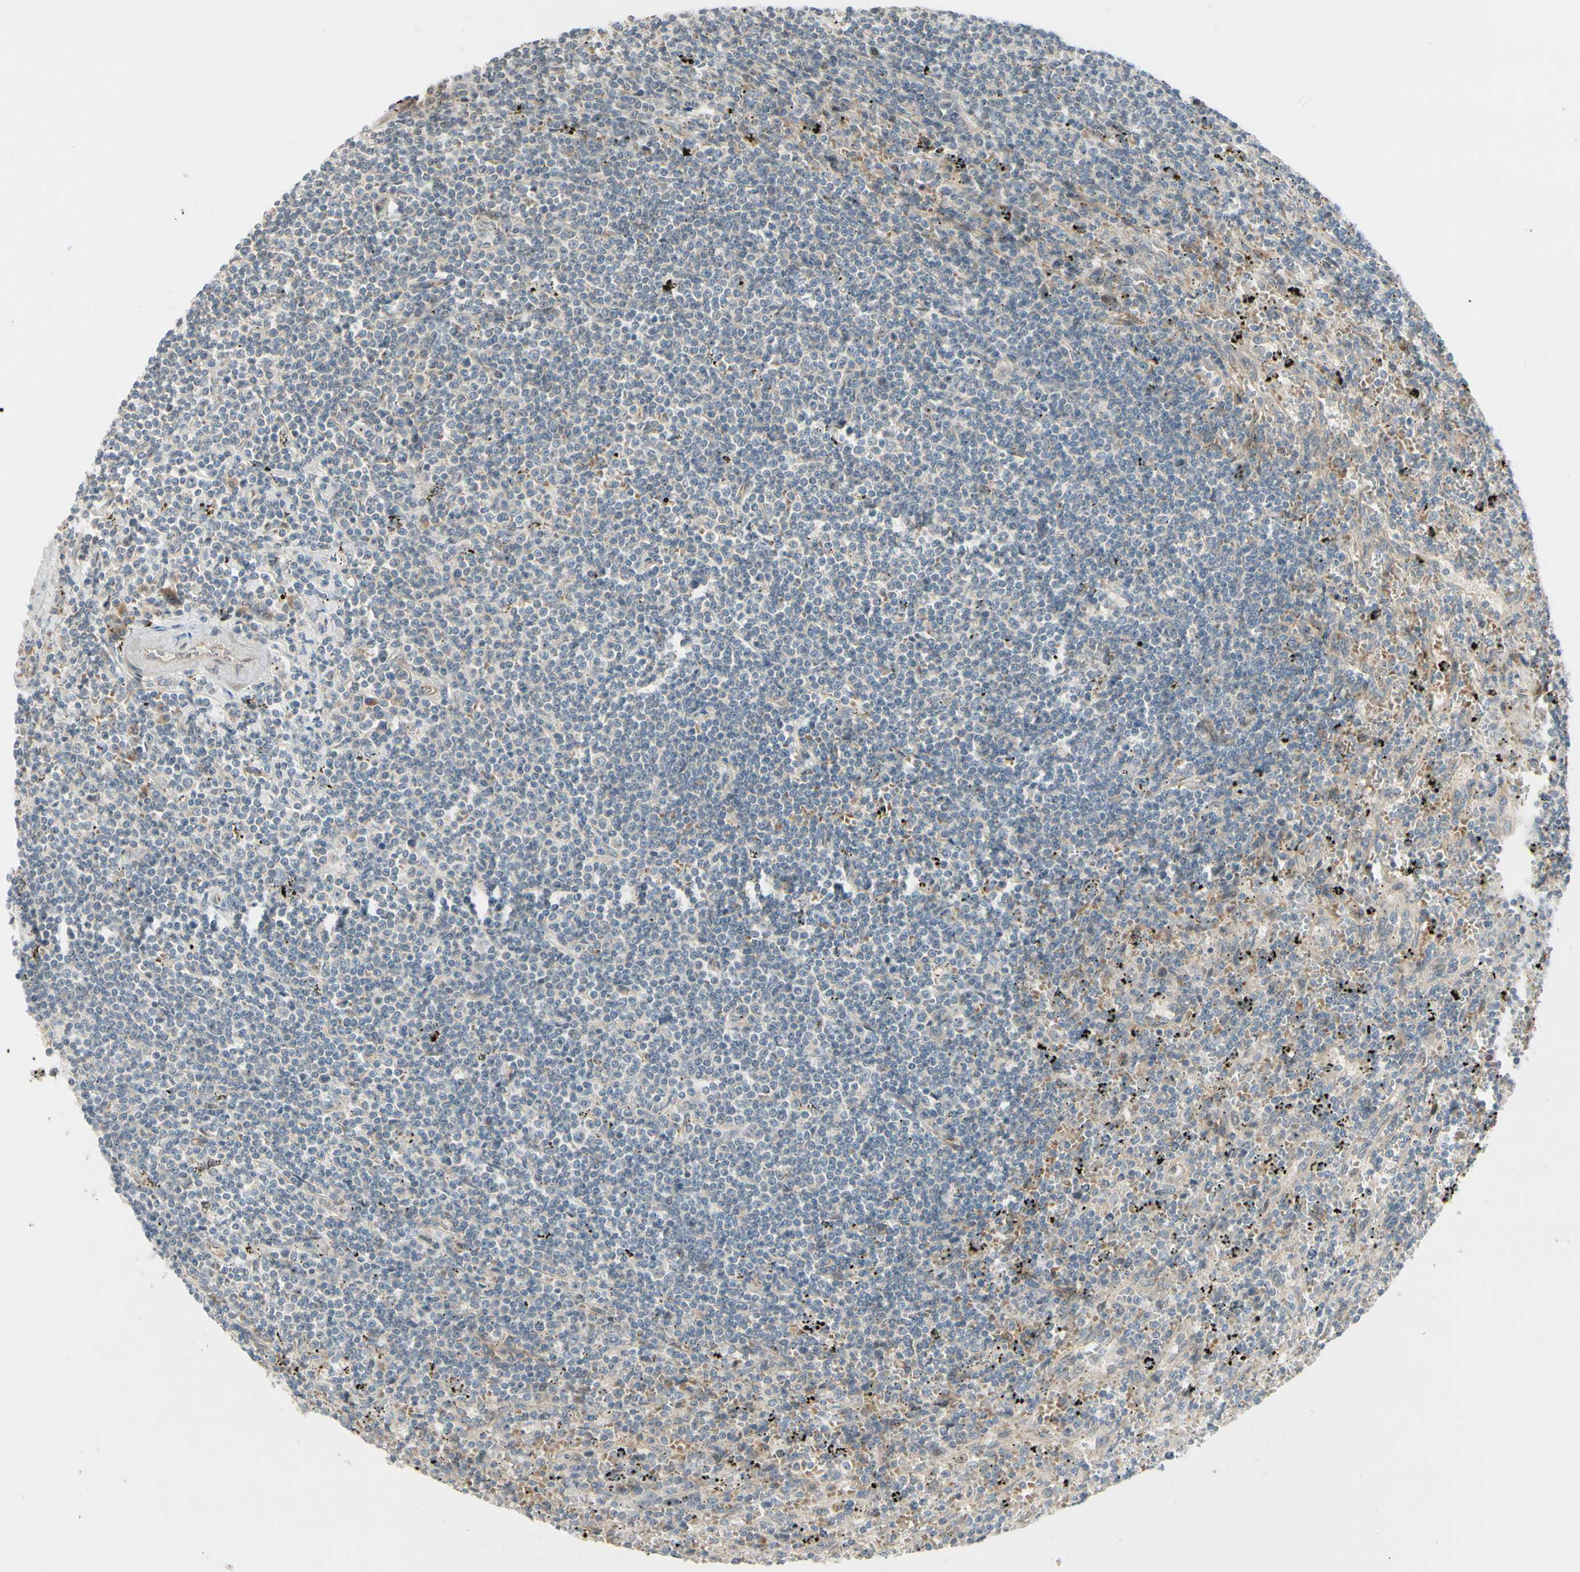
{"staining": {"intensity": "negative", "quantity": "none", "location": "none"}, "tissue": "lymphoma", "cell_type": "Tumor cells", "image_type": "cancer", "snomed": [{"axis": "morphology", "description": "Malignant lymphoma, non-Hodgkin's type, Low grade"}, {"axis": "topography", "description": "Spleen"}], "caption": "Malignant lymphoma, non-Hodgkin's type (low-grade) was stained to show a protein in brown. There is no significant positivity in tumor cells.", "gene": "FGF10", "patient": {"sex": "male", "age": 76}}